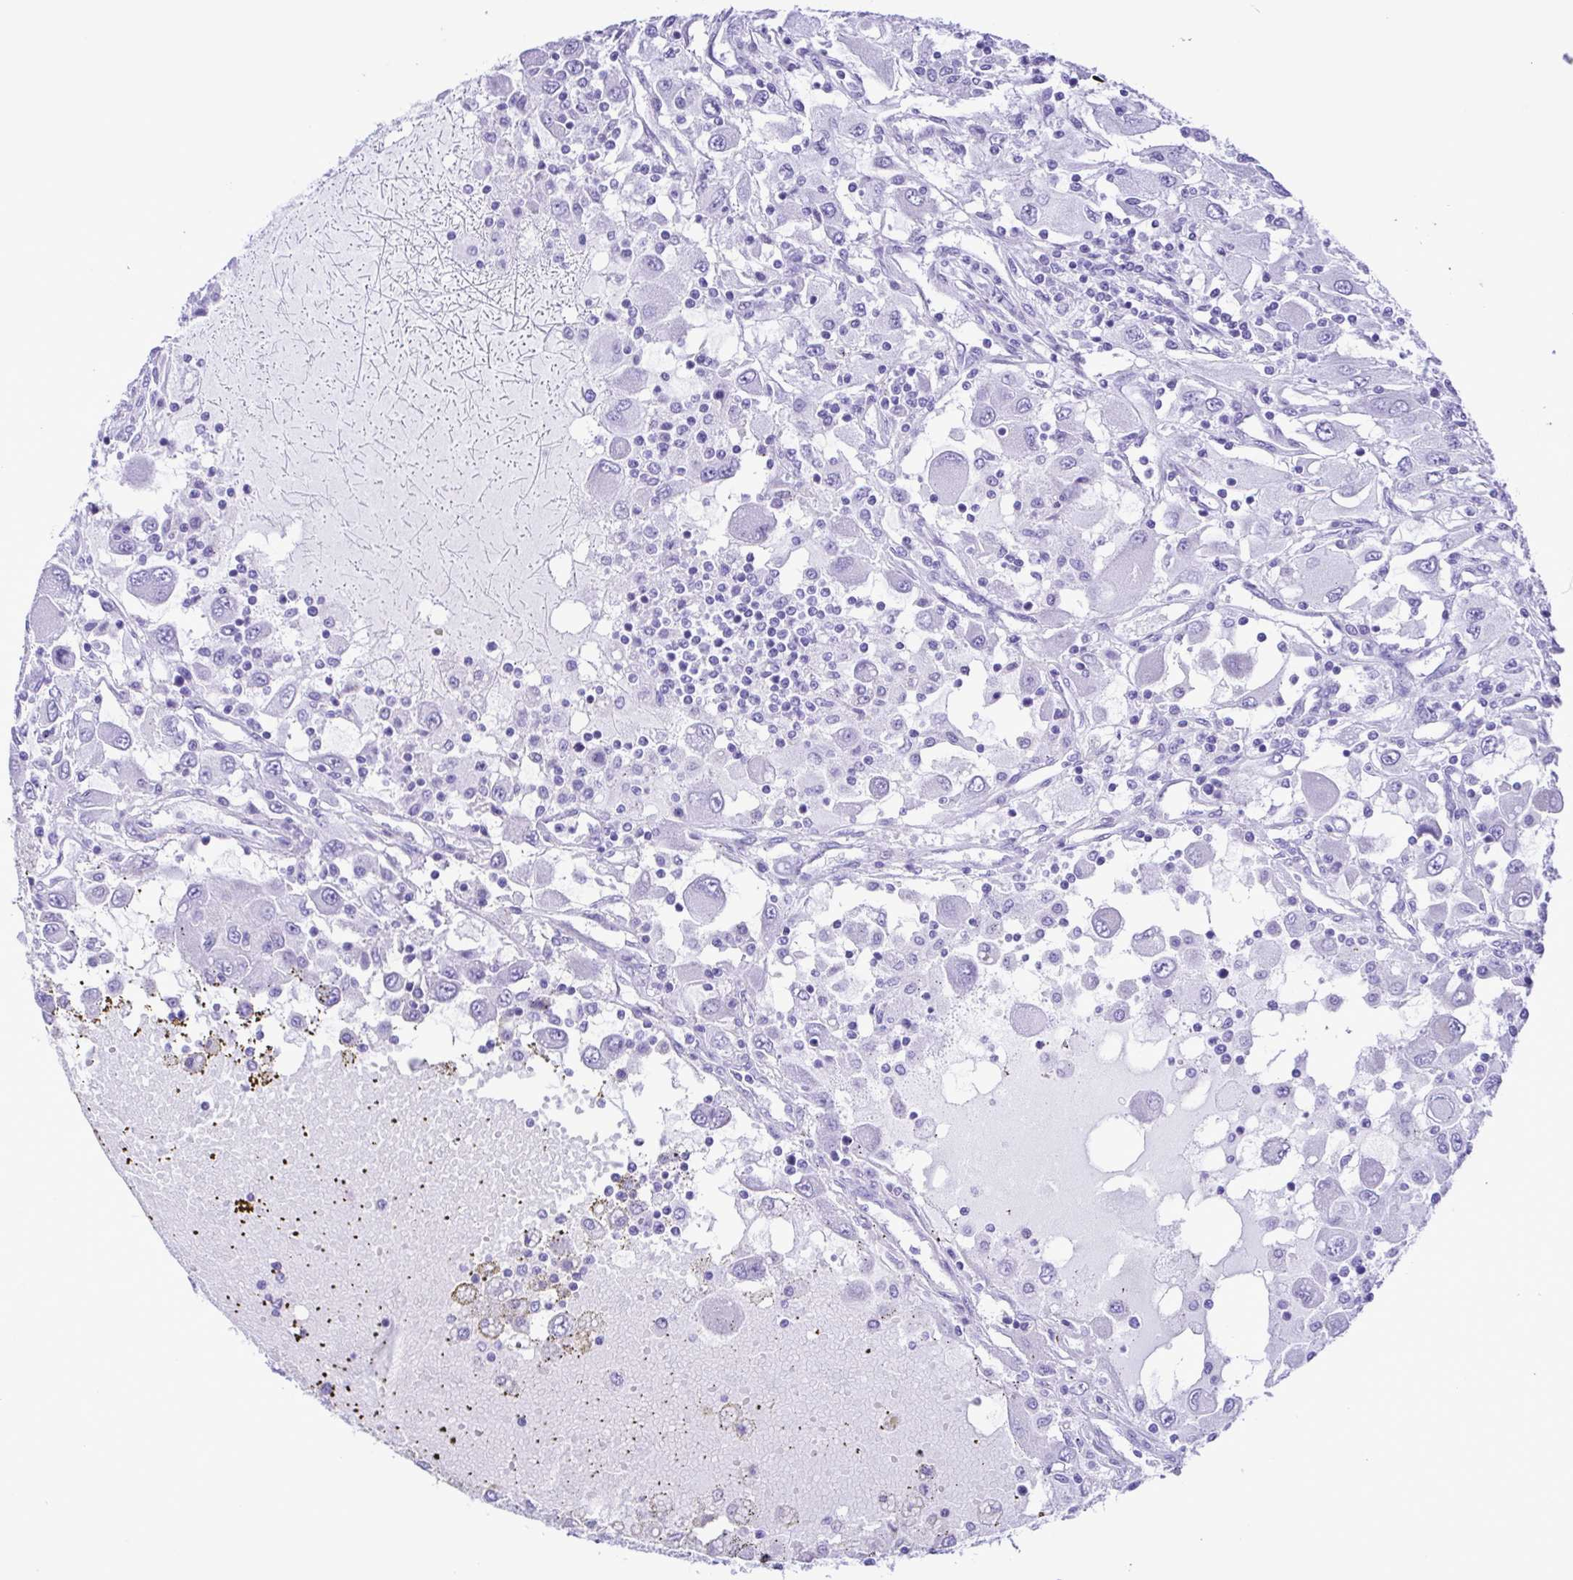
{"staining": {"intensity": "negative", "quantity": "none", "location": "none"}, "tissue": "renal cancer", "cell_type": "Tumor cells", "image_type": "cancer", "snomed": [{"axis": "morphology", "description": "Adenocarcinoma, NOS"}, {"axis": "topography", "description": "Kidney"}], "caption": "Immunohistochemistry (IHC) histopathology image of renal adenocarcinoma stained for a protein (brown), which exhibits no staining in tumor cells.", "gene": "PAK3", "patient": {"sex": "female", "age": 67}}